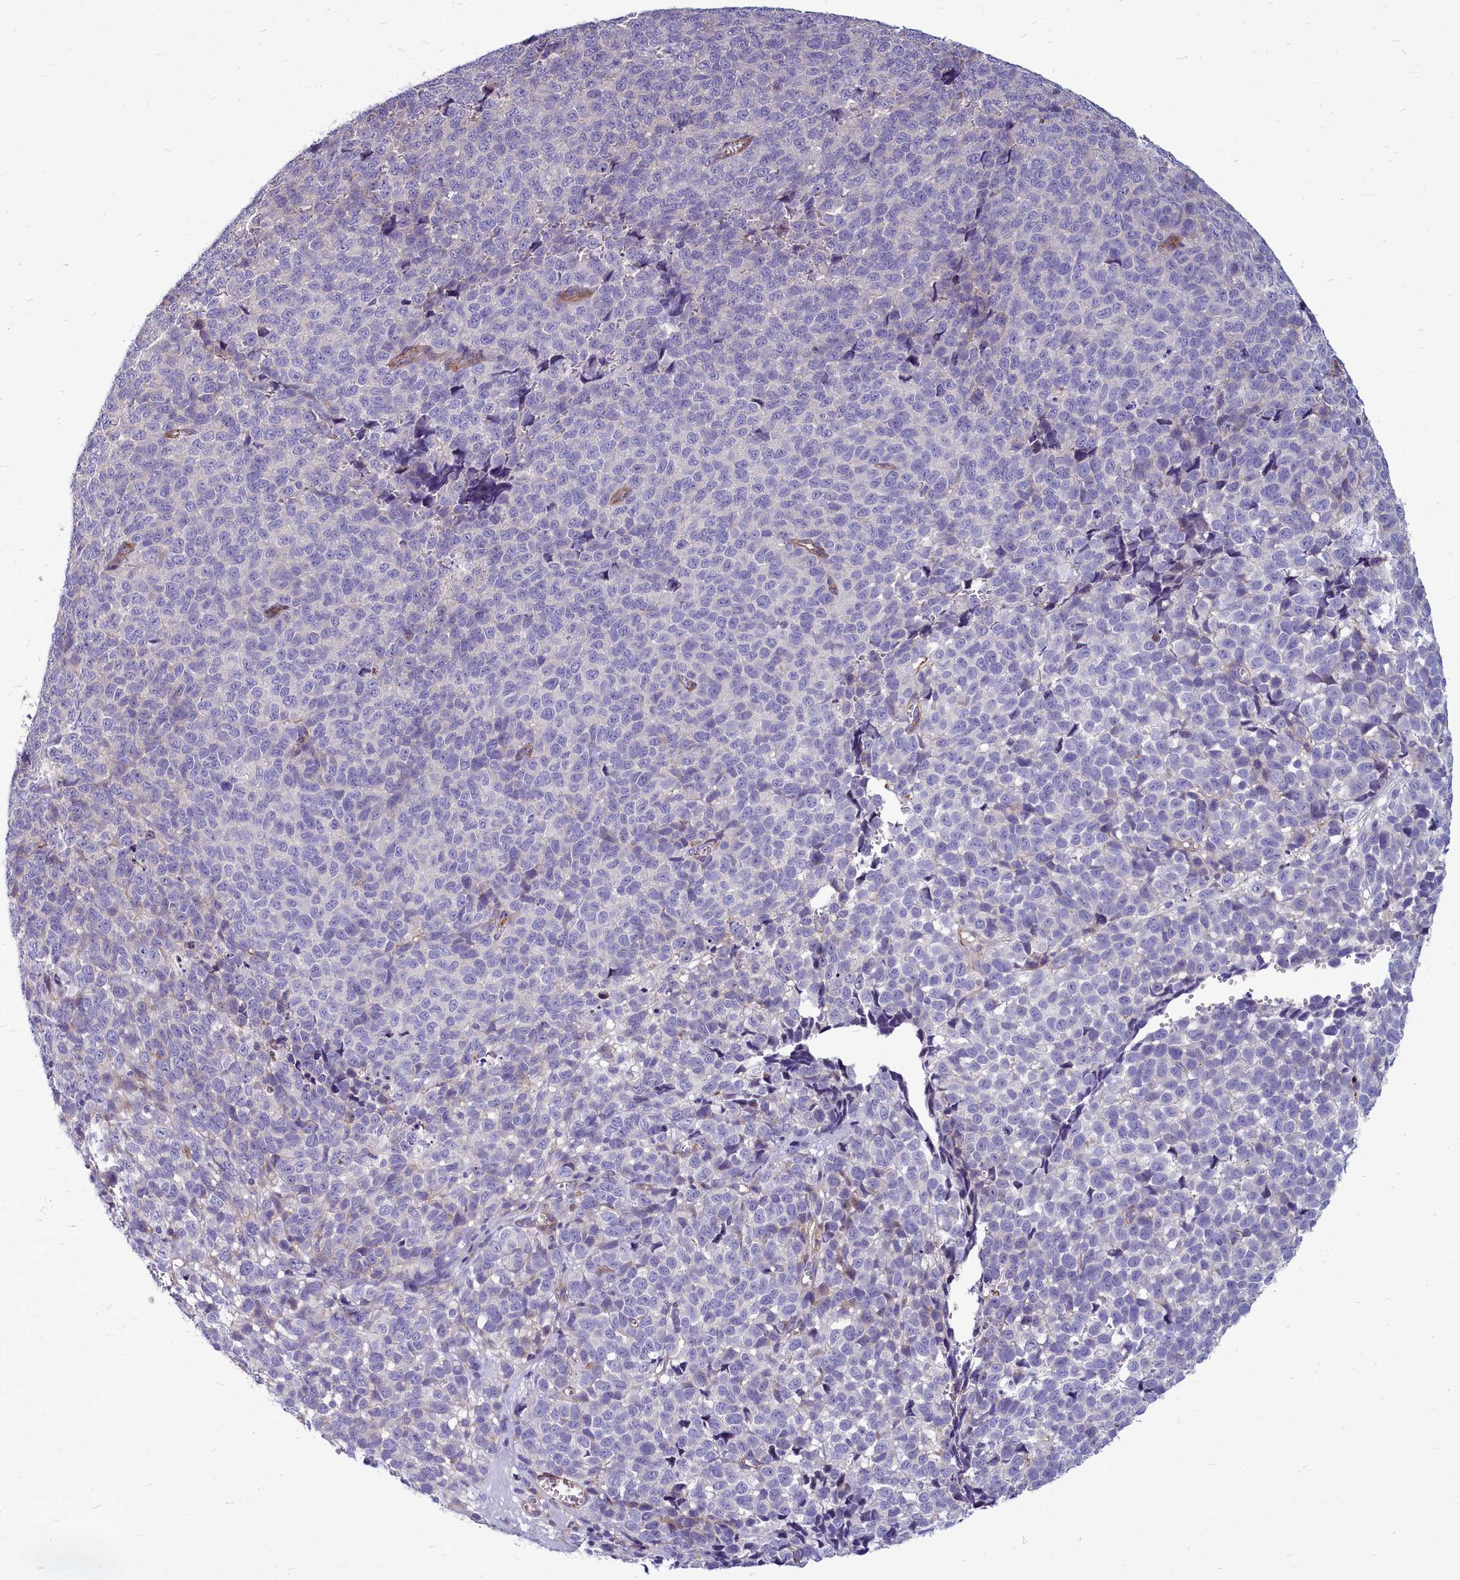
{"staining": {"intensity": "negative", "quantity": "none", "location": "none"}, "tissue": "melanoma", "cell_type": "Tumor cells", "image_type": "cancer", "snomed": [{"axis": "morphology", "description": "Malignant melanoma, NOS"}, {"axis": "topography", "description": "Nose, NOS"}], "caption": "DAB immunohistochemical staining of melanoma demonstrates no significant staining in tumor cells.", "gene": "TTC5", "patient": {"sex": "female", "age": 48}}